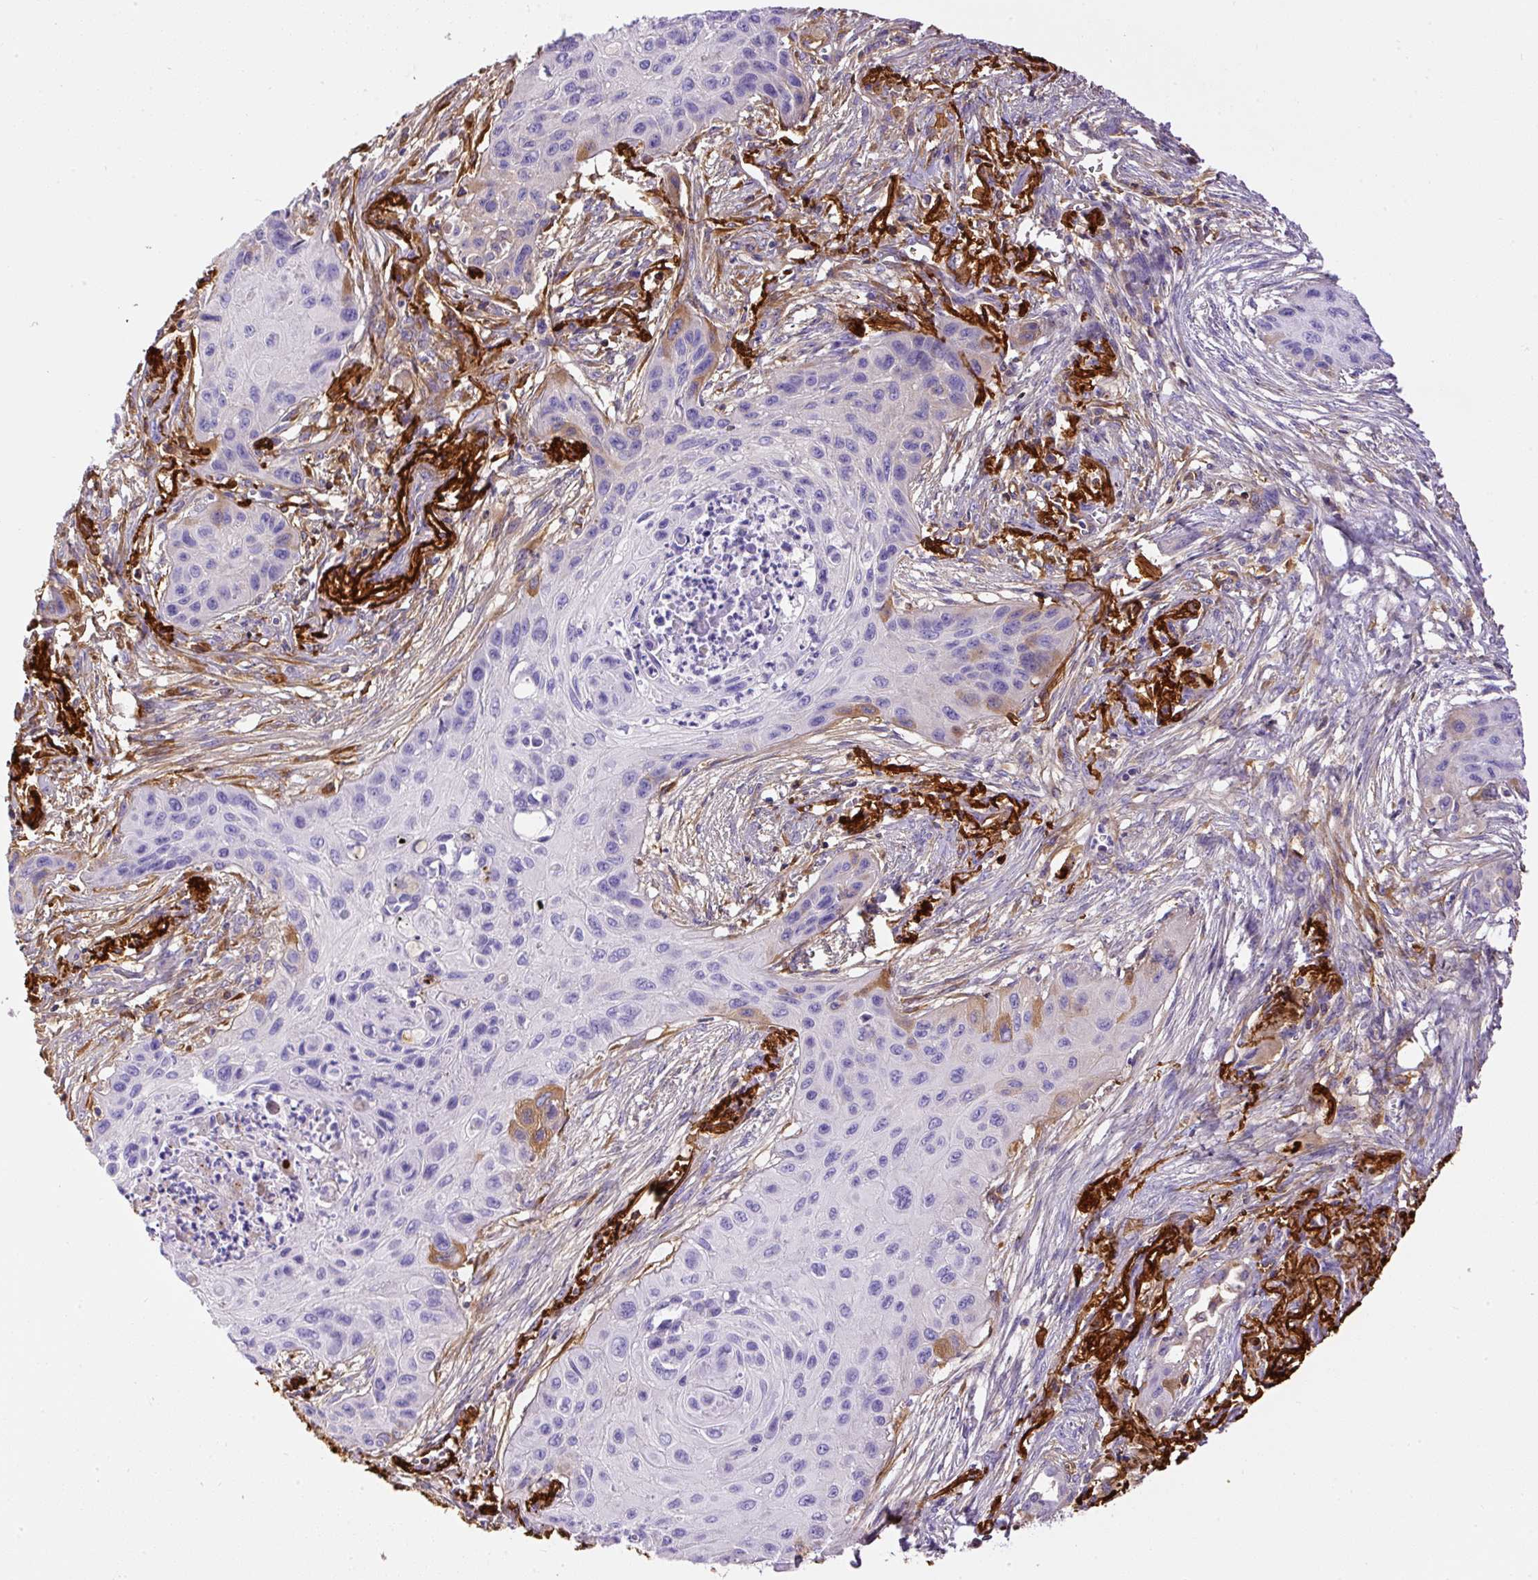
{"staining": {"intensity": "negative", "quantity": "none", "location": "none"}, "tissue": "lung cancer", "cell_type": "Tumor cells", "image_type": "cancer", "snomed": [{"axis": "morphology", "description": "Squamous cell carcinoma, NOS"}, {"axis": "topography", "description": "Lung"}], "caption": "Tumor cells show no significant staining in squamous cell carcinoma (lung).", "gene": "APCS", "patient": {"sex": "male", "age": 71}}